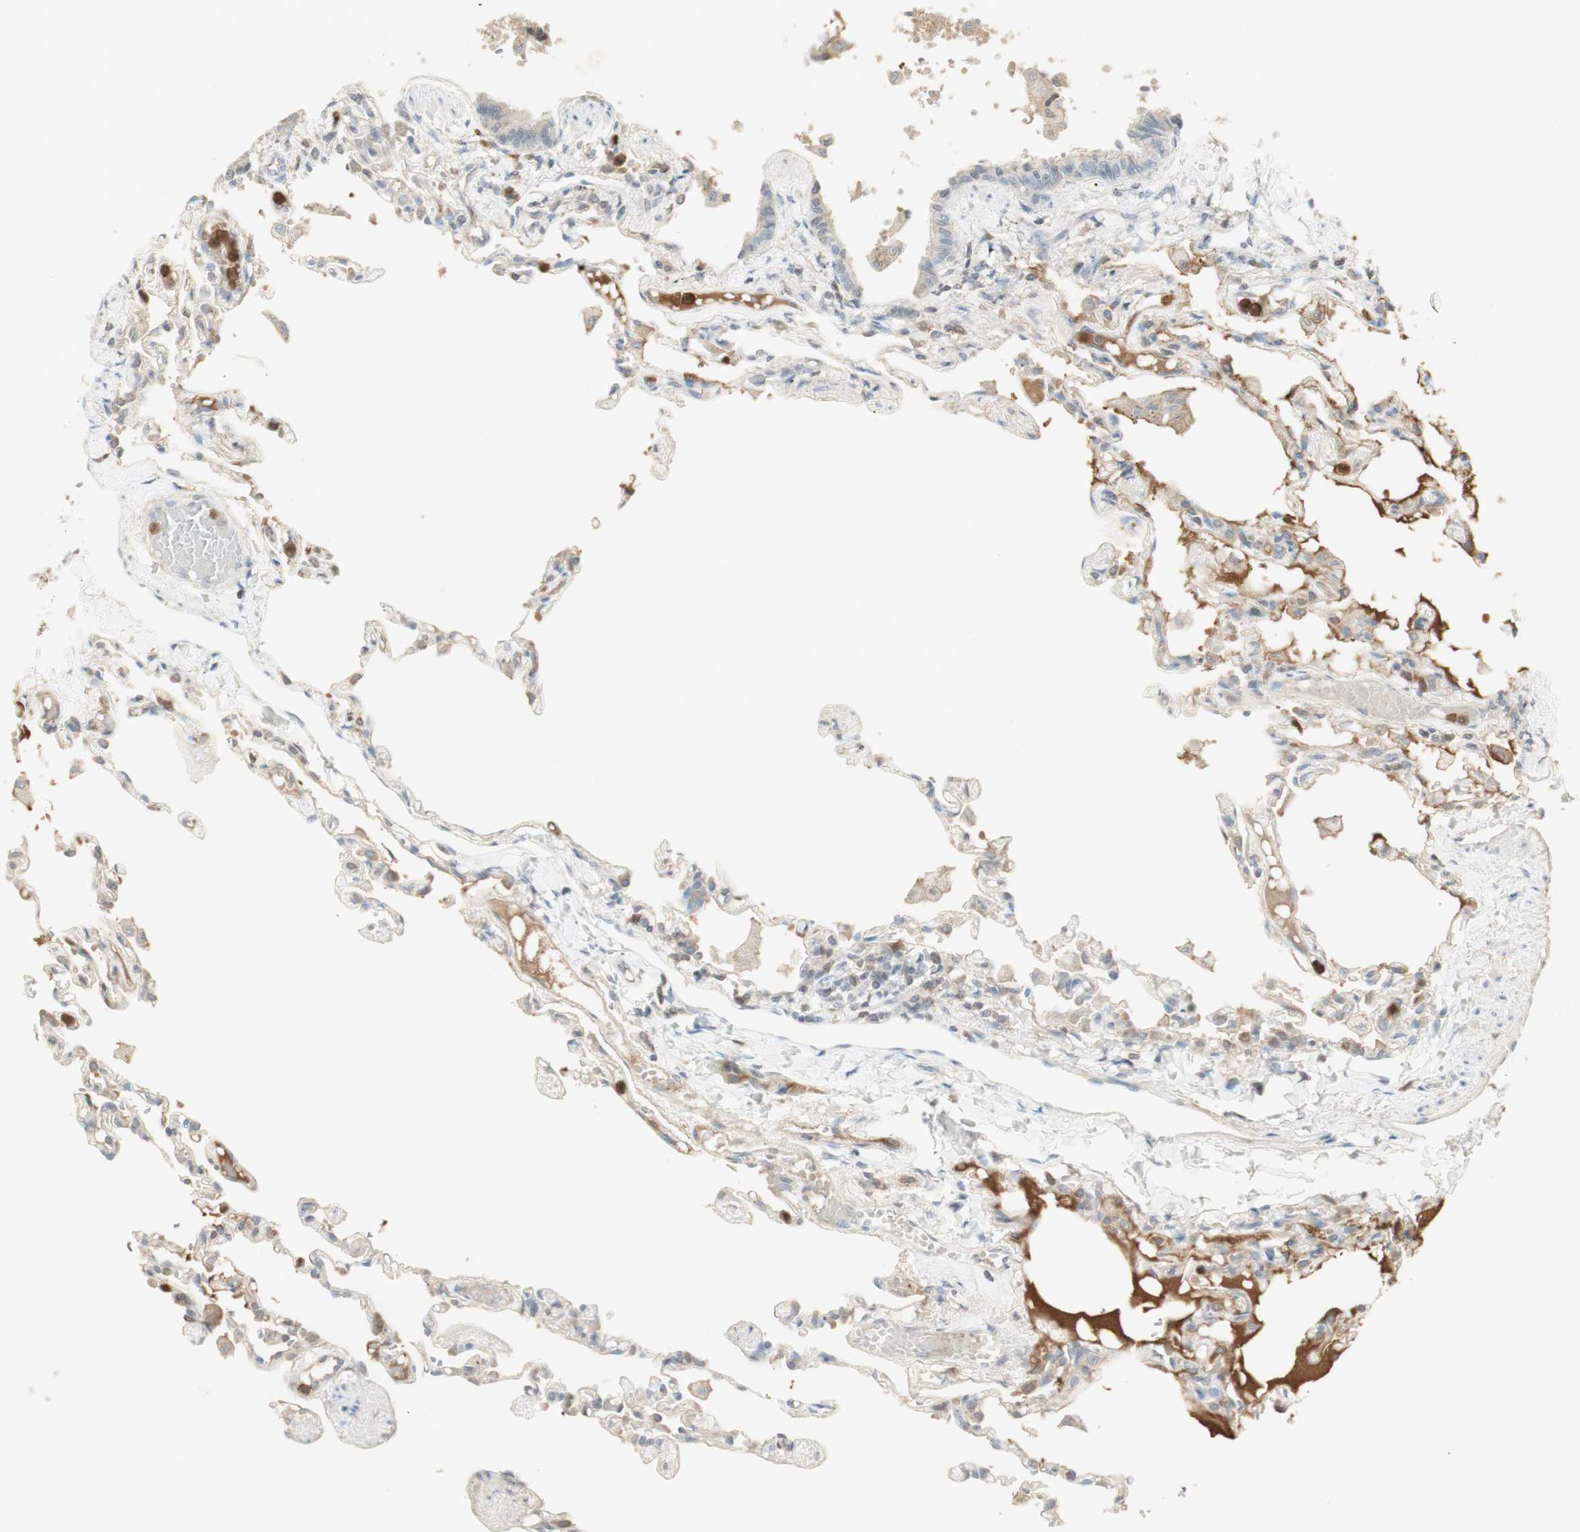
{"staining": {"intensity": "weak", "quantity": "25%-75%", "location": "cytoplasmic/membranous"}, "tissue": "lung", "cell_type": "Alveolar cells", "image_type": "normal", "snomed": [{"axis": "morphology", "description": "Normal tissue, NOS"}, {"axis": "topography", "description": "Lung"}], "caption": "Protein expression analysis of normal lung reveals weak cytoplasmic/membranous expression in approximately 25%-75% of alveolar cells. (Brightfield microscopy of DAB IHC at high magnification).", "gene": "NID1", "patient": {"sex": "male", "age": 21}}